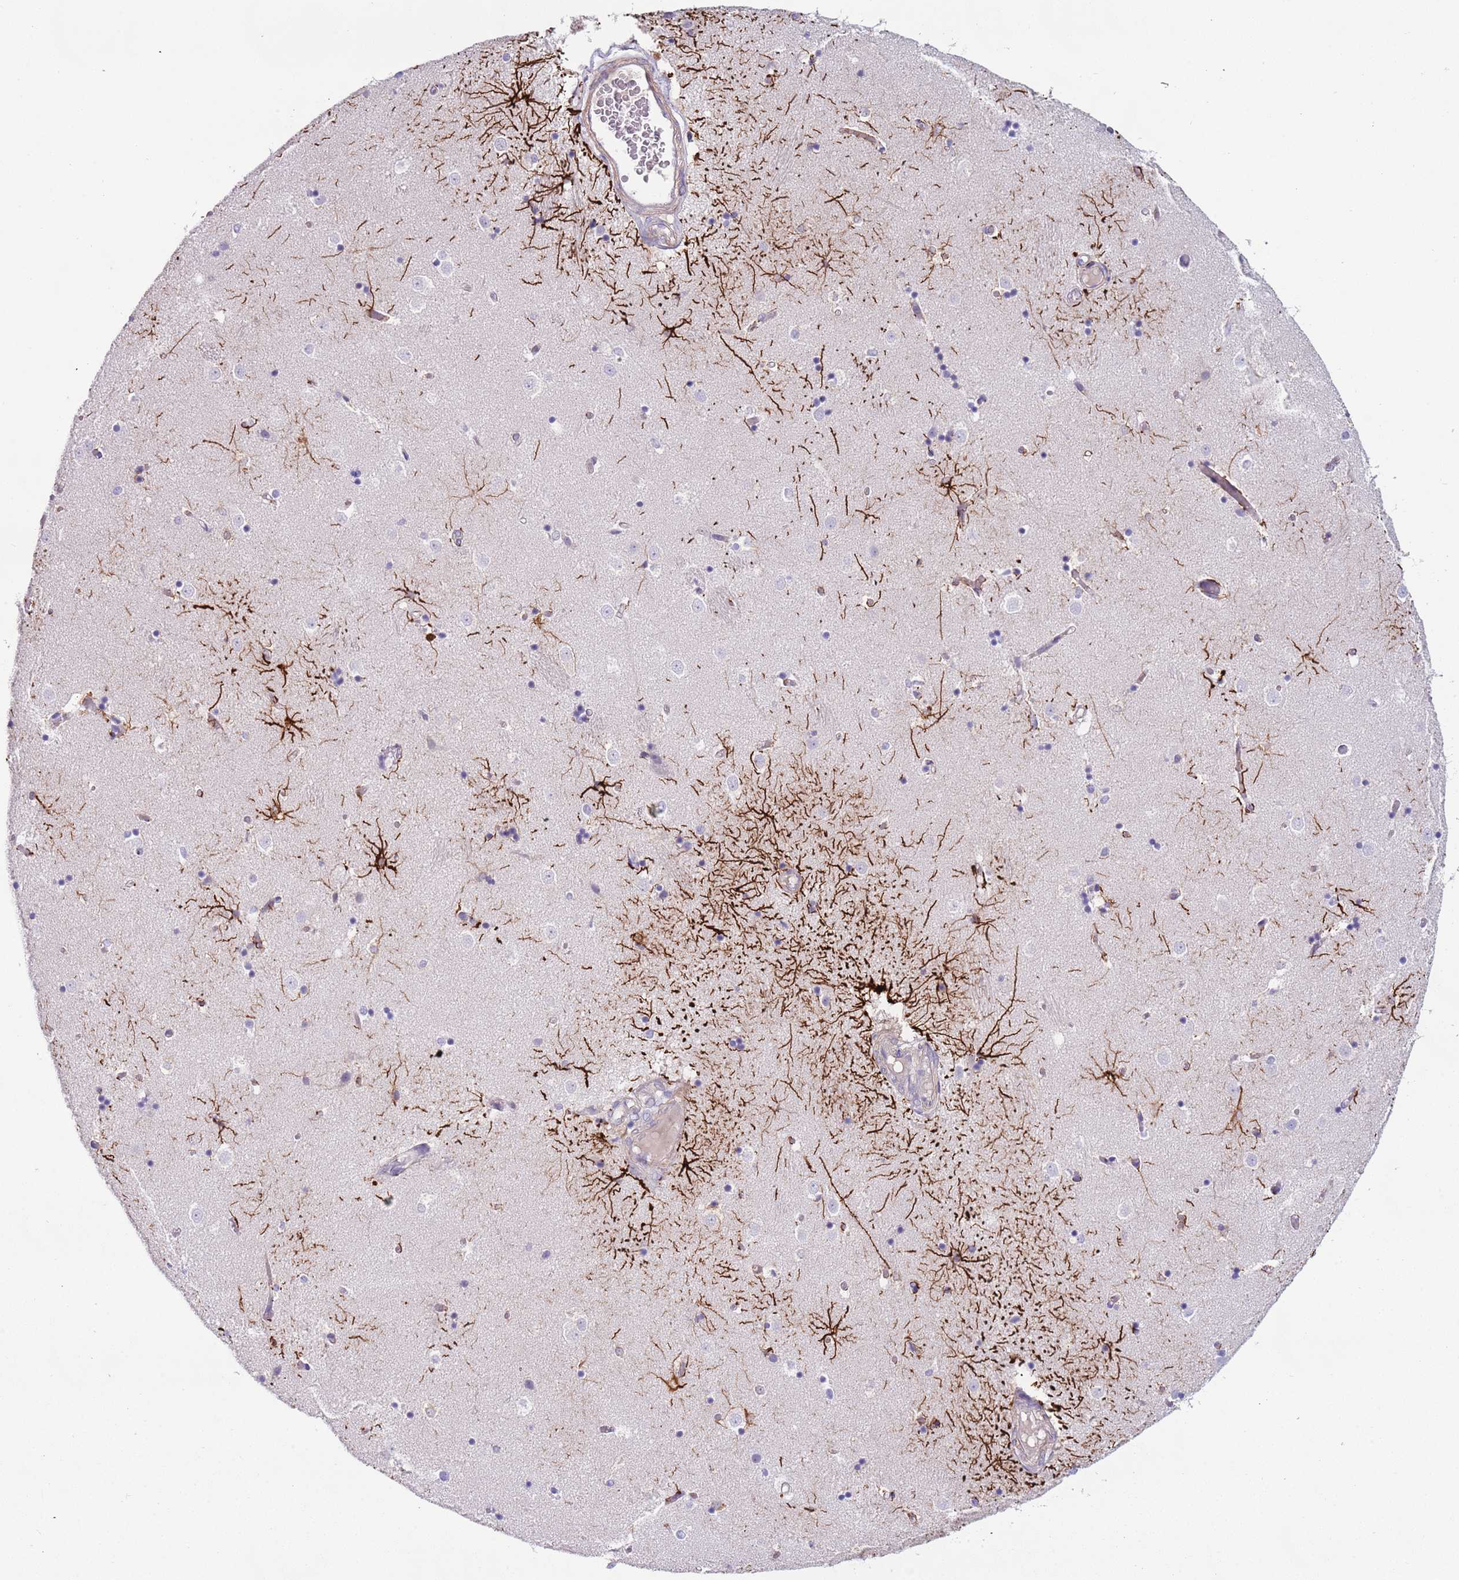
{"staining": {"intensity": "strong", "quantity": "25%-75%", "location": "cytoplasmic/membranous"}, "tissue": "caudate", "cell_type": "Glial cells", "image_type": "normal", "snomed": [{"axis": "morphology", "description": "Normal tissue, NOS"}, {"axis": "topography", "description": "Lateral ventricle wall"}], "caption": "An immunohistochemistry (IHC) image of normal tissue is shown. Protein staining in brown labels strong cytoplasmic/membranous positivity in caudate within glial cells.", "gene": "LRRN3", "patient": {"sex": "female", "age": 52}}